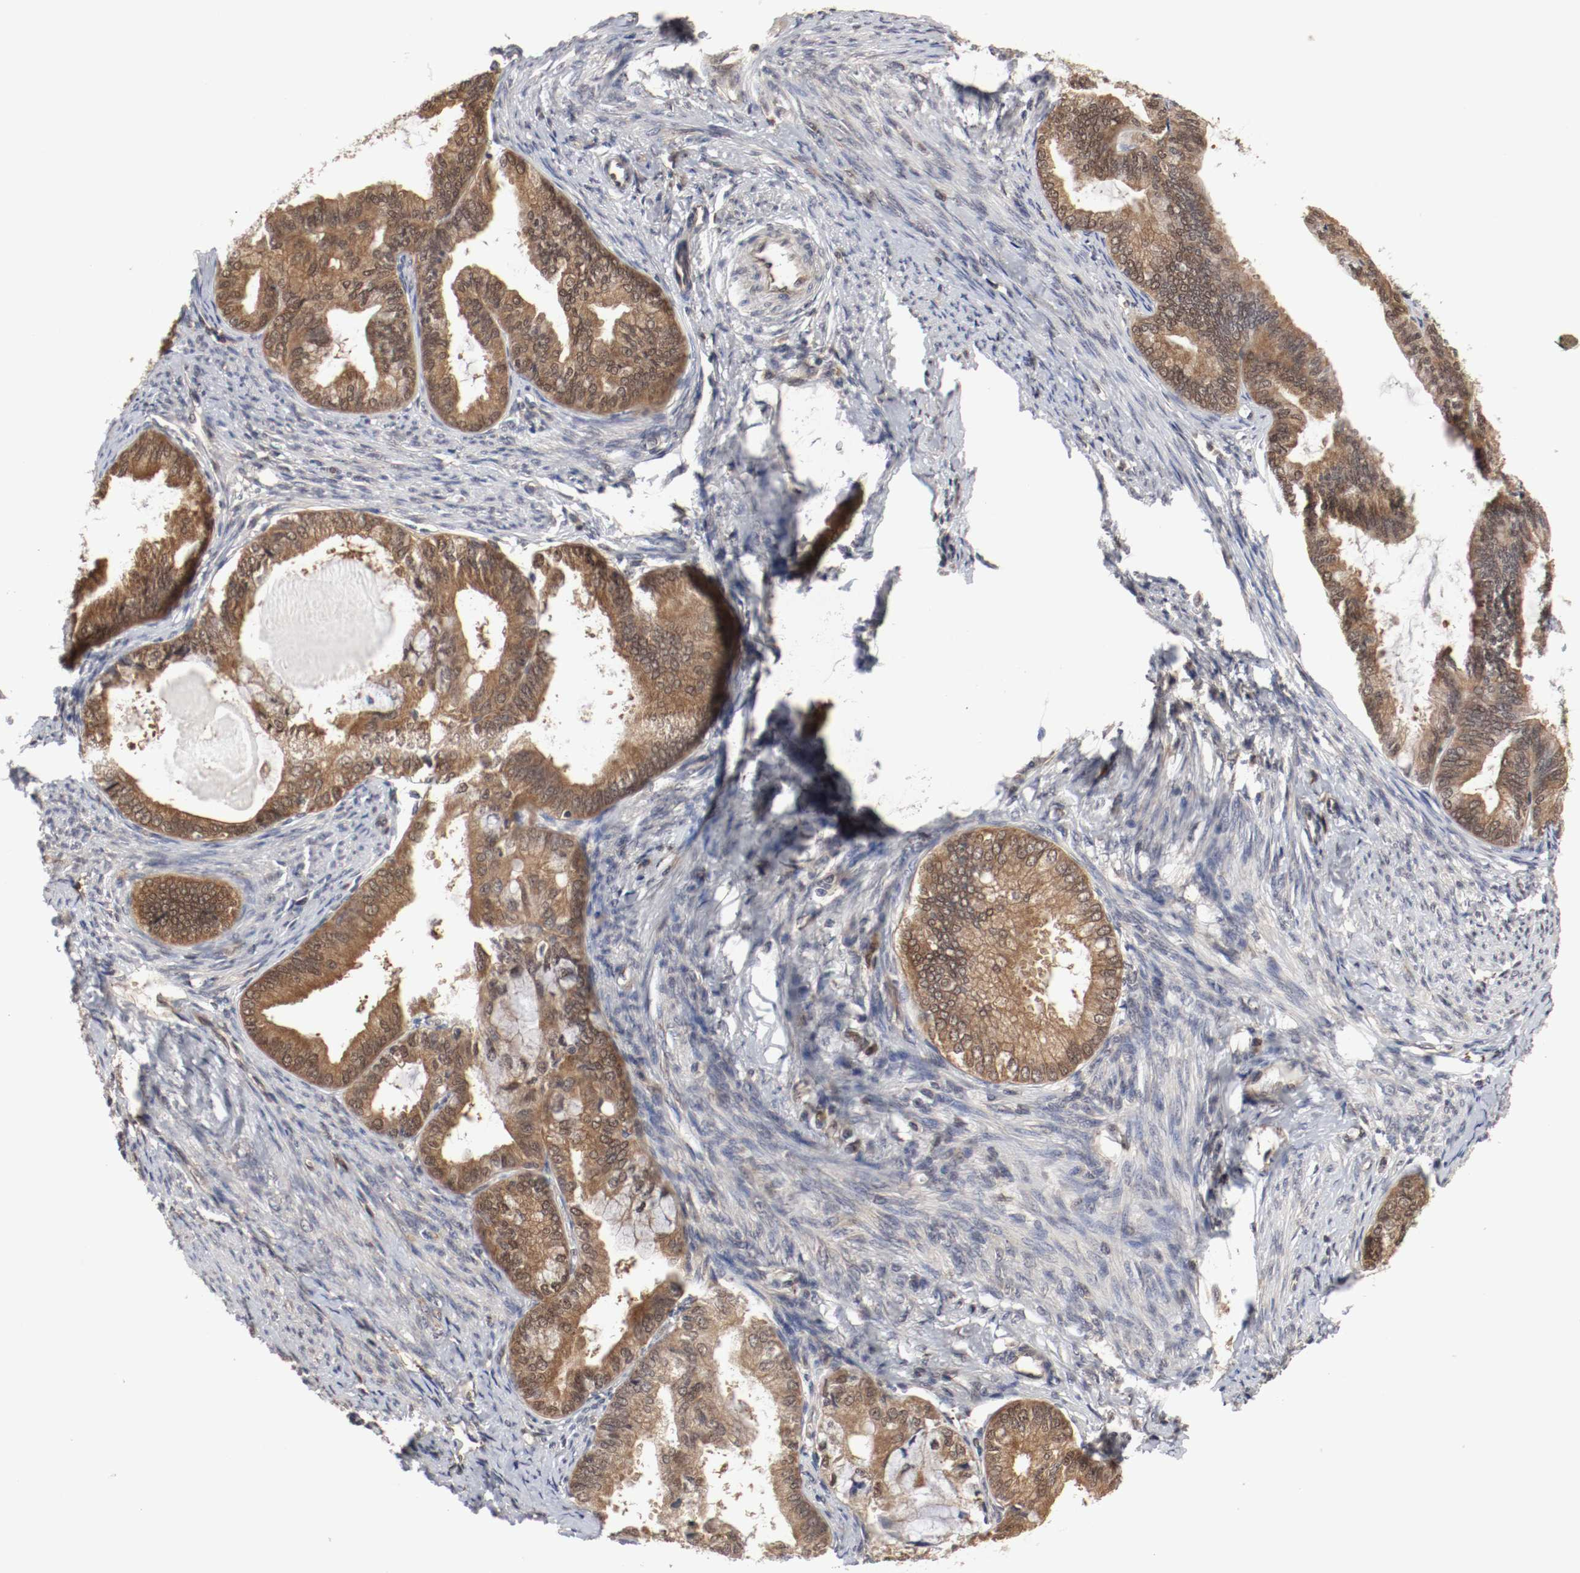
{"staining": {"intensity": "moderate", "quantity": ">75%", "location": "cytoplasmic/membranous,nuclear"}, "tissue": "endometrial cancer", "cell_type": "Tumor cells", "image_type": "cancer", "snomed": [{"axis": "morphology", "description": "Adenocarcinoma, NOS"}, {"axis": "topography", "description": "Endometrium"}], "caption": "IHC histopathology image of human endometrial adenocarcinoma stained for a protein (brown), which exhibits medium levels of moderate cytoplasmic/membranous and nuclear staining in approximately >75% of tumor cells.", "gene": "AFG3L2", "patient": {"sex": "female", "age": 86}}